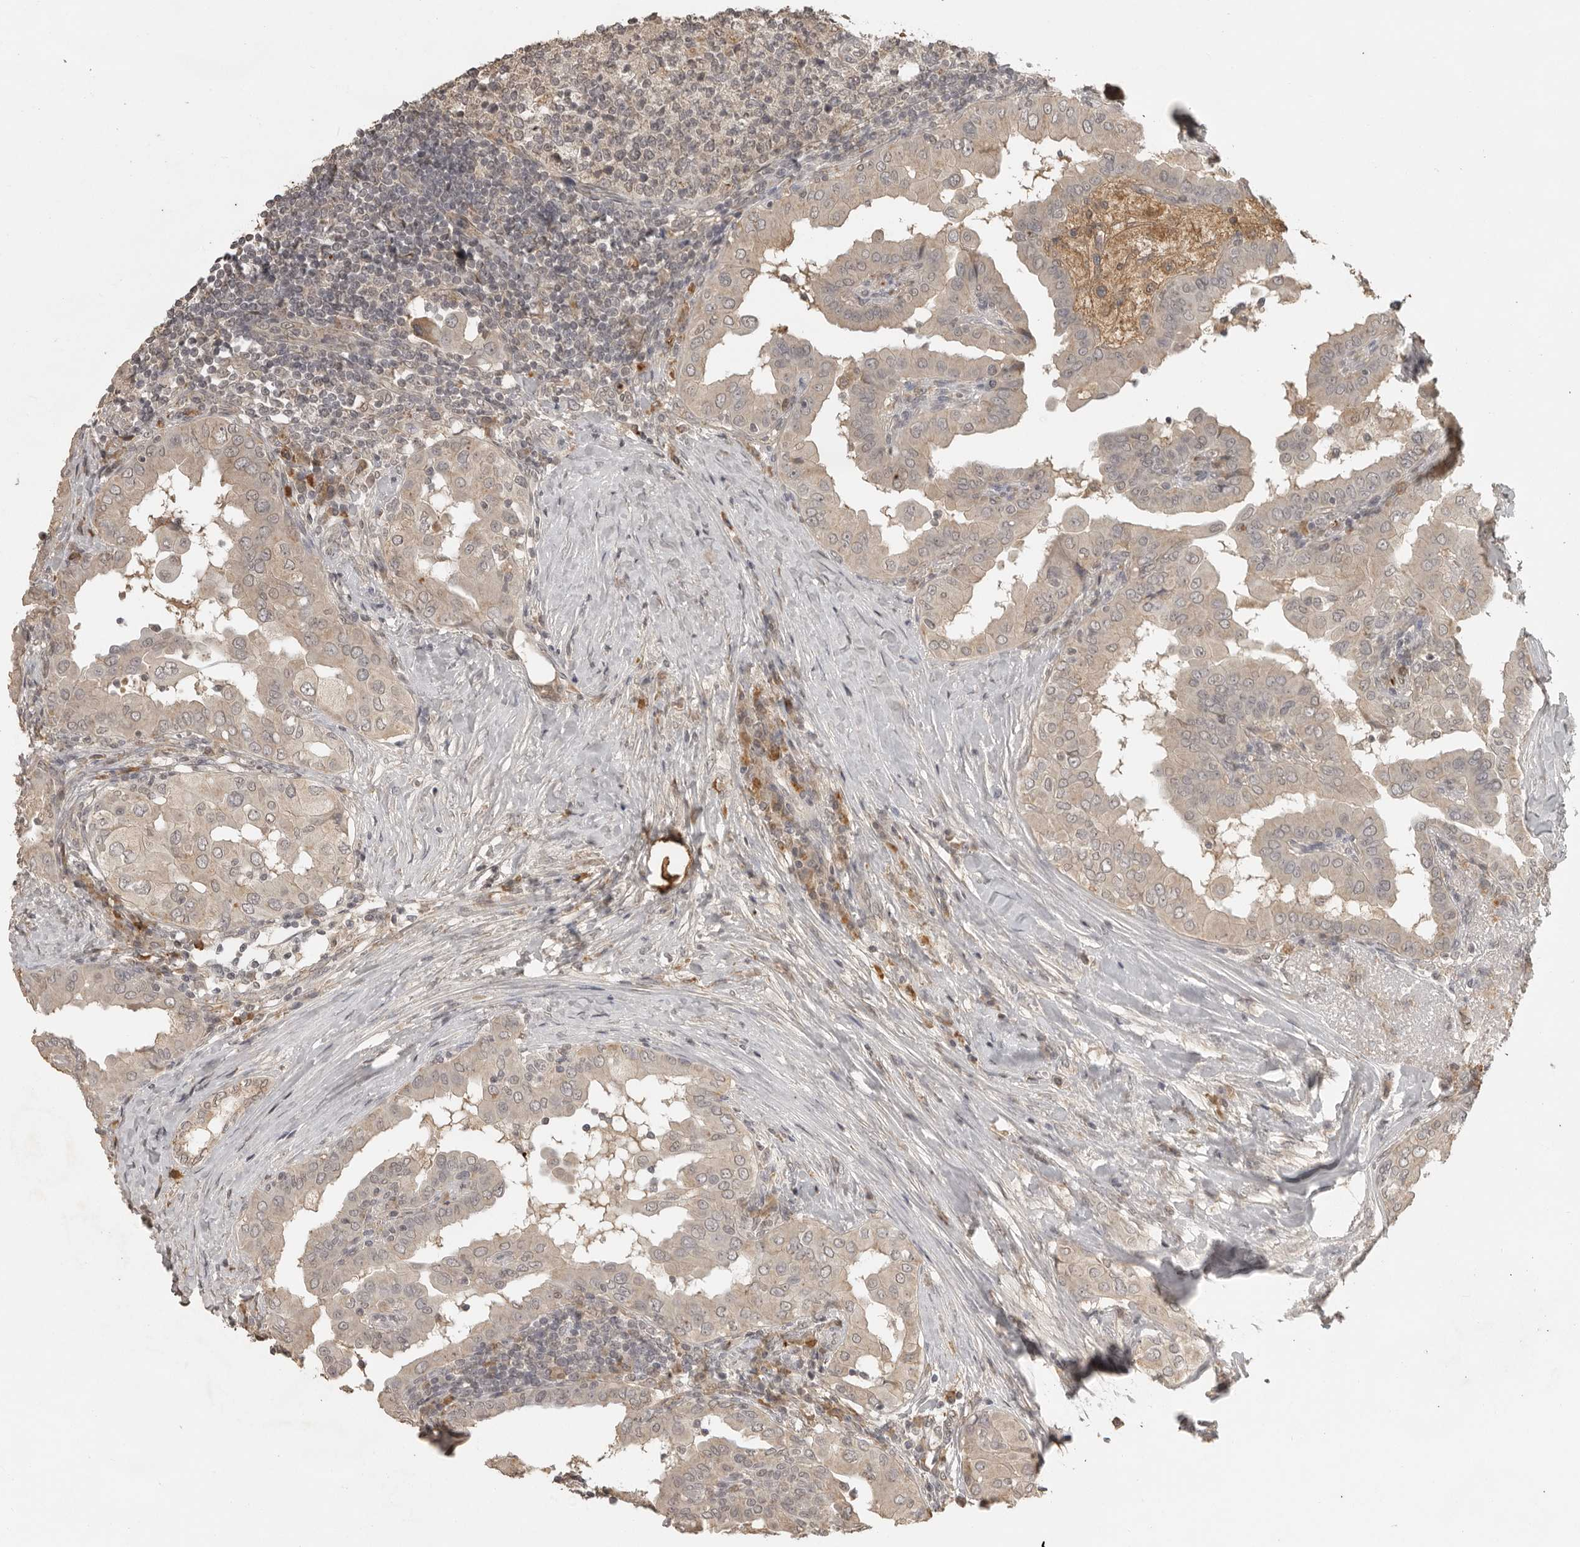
{"staining": {"intensity": "weak", "quantity": "<25%", "location": "cytoplasmic/membranous"}, "tissue": "thyroid cancer", "cell_type": "Tumor cells", "image_type": "cancer", "snomed": [{"axis": "morphology", "description": "Papillary adenocarcinoma, NOS"}, {"axis": "topography", "description": "Thyroid gland"}], "caption": "Protein analysis of thyroid cancer displays no significant expression in tumor cells.", "gene": "CTF1", "patient": {"sex": "male", "age": 33}}